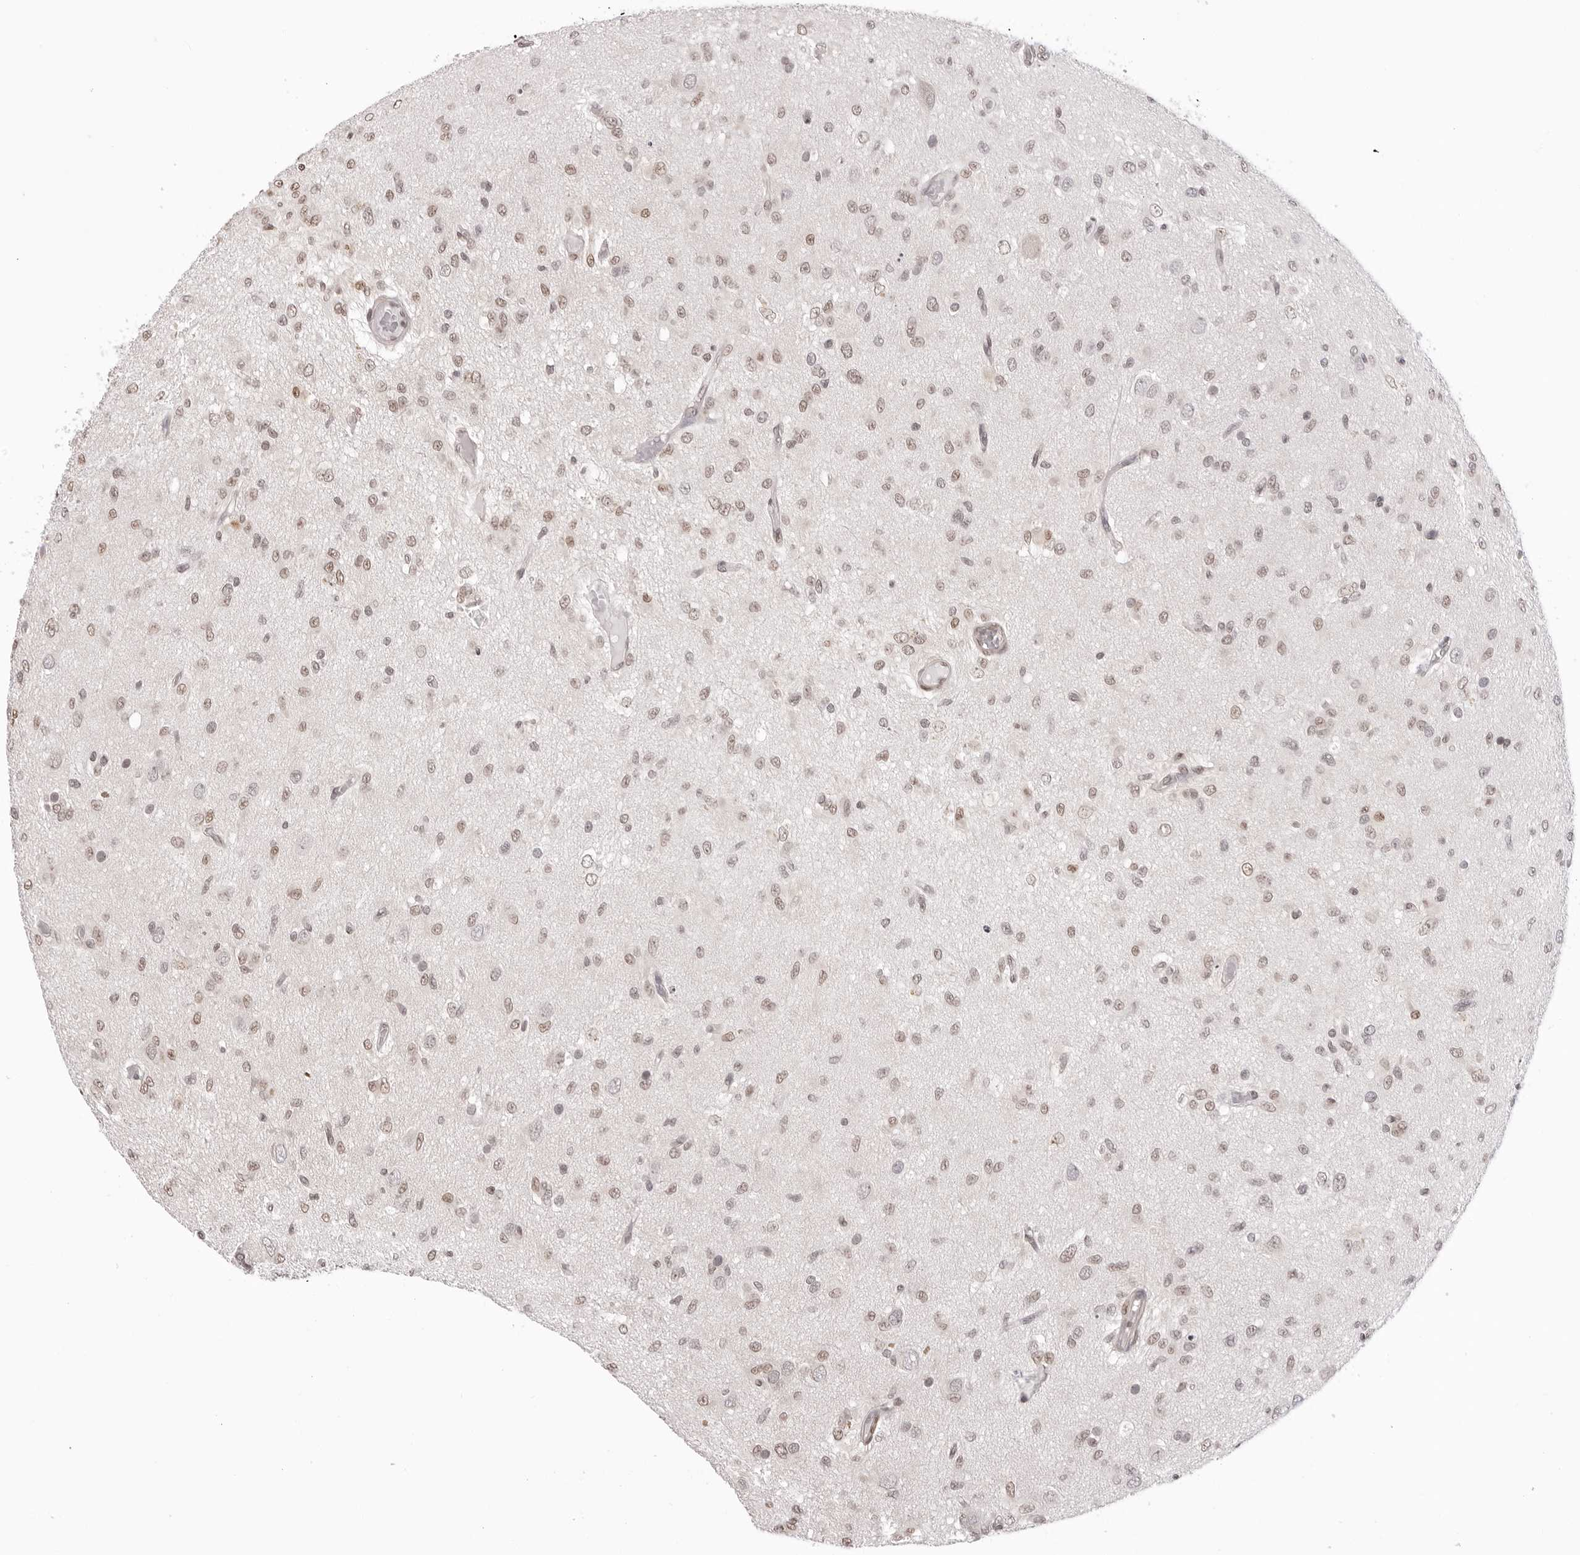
{"staining": {"intensity": "weak", "quantity": ">75%", "location": "nuclear"}, "tissue": "glioma", "cell_type": "Tumor cells", "image_type": "cancer", "snomed": [{"axis": "morphology", "description": "Glioma, malignant, High grade"}, {"axis": "topography", "description": "Brain"}], "caption": "Weak nuclear protein staining is seen in approximately >75% of tumor cells in malignant glioma (high-grade). (Stains: DAB (3,3'-diaminobenzidine) in brown, nuclei in blue, Microscopy: brightfield microscopy at high magnification).", "gene": "HSPA4", "patient": {"sex": "female", "age": 59}}